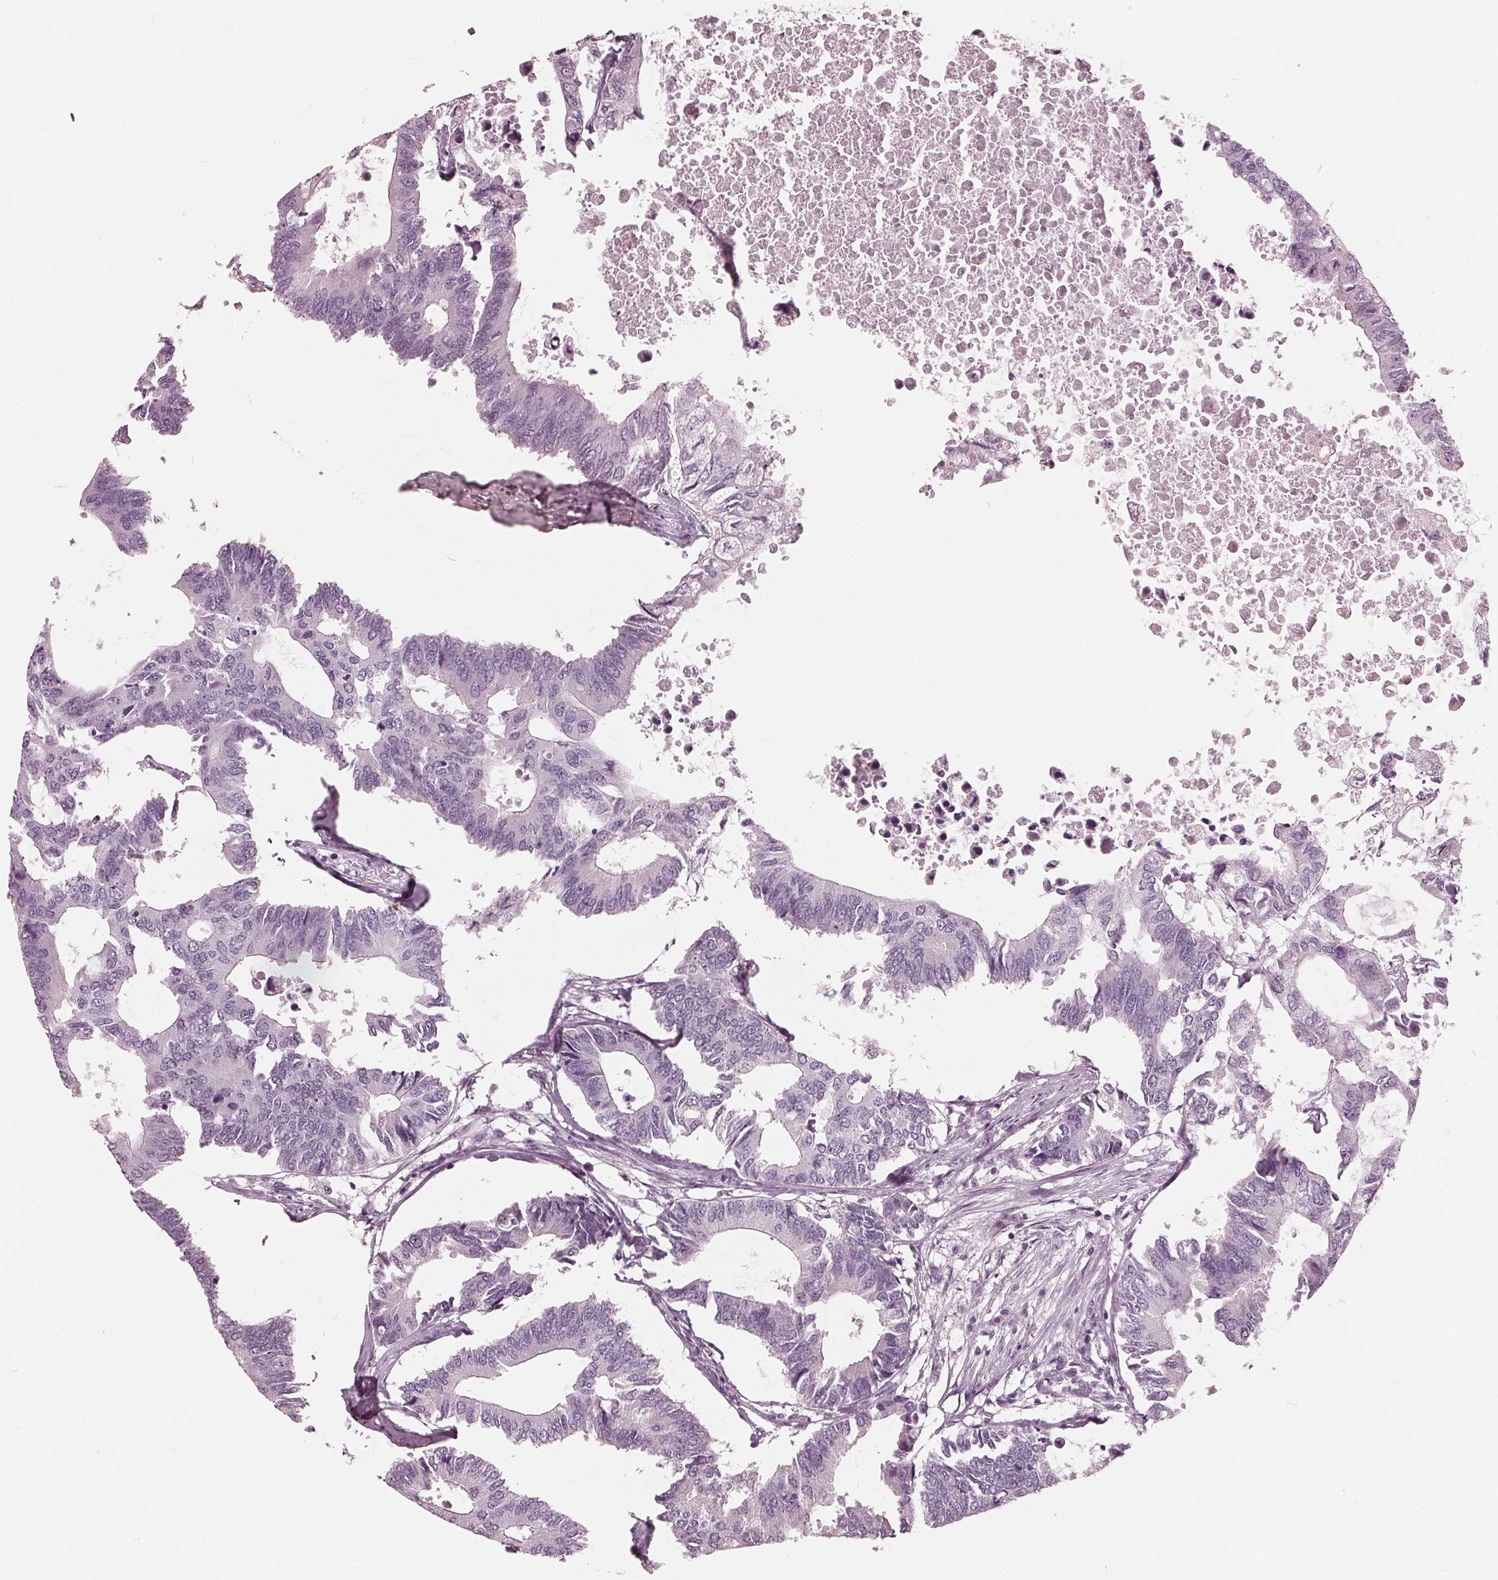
{"staining": {"intensity": "negative", "quantity": "none", "location": "none"}, "tissue": "colorectal cancer", "cell_type": "Tumor cells", "image_type": "cancer", "snomed": [{"axis": "morphology", "description": "Adenocarcinoma, NOS"}, {"axis": "topography", "description": "Colon"}], "caption": "There is no significant expression in tumor cells of colorectal adenocarcinoma.", "gene": "ING3", "patient": {"sex": "male", "age": 71}}